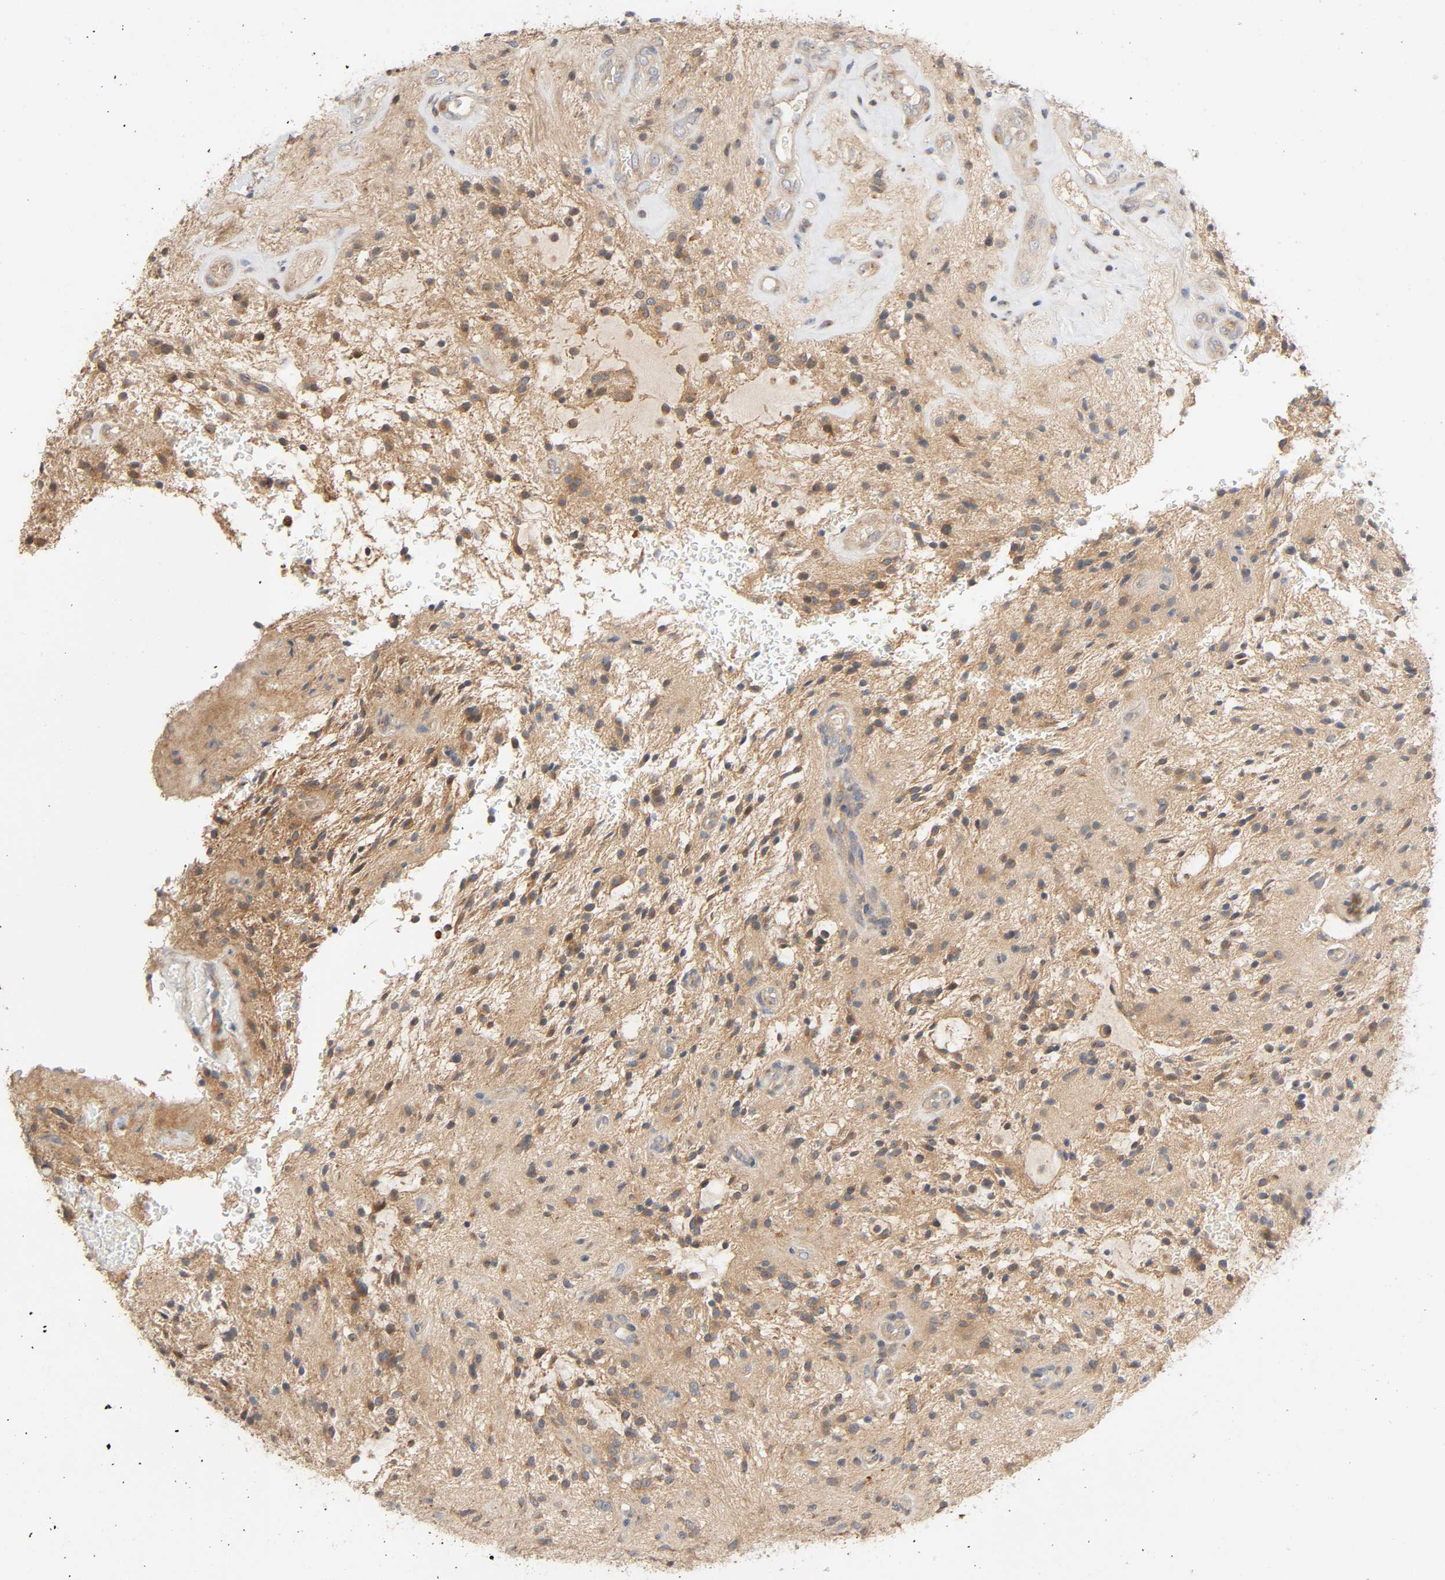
{"staining": {"intensity": "moderate", "quantity": "25%-75%", "location": "cytoplasmic/membranous"}, "tissue": "glioma", "cell_type": "Tumor cells", "image_type": "cancer", "snomed": [{"axis": "morphology", "description": "Glioma, malignant, NOS"}, {"axis": "topography", "description": "Cerebellum"}], "caption": "Tumor cells show medium levels of moderate cytoplasmic/membranous staining in about 25%-75% of cells in human glioma (malignant).", "gene": "SGSM1", "patient": {"sex": "female", "age": 10}}